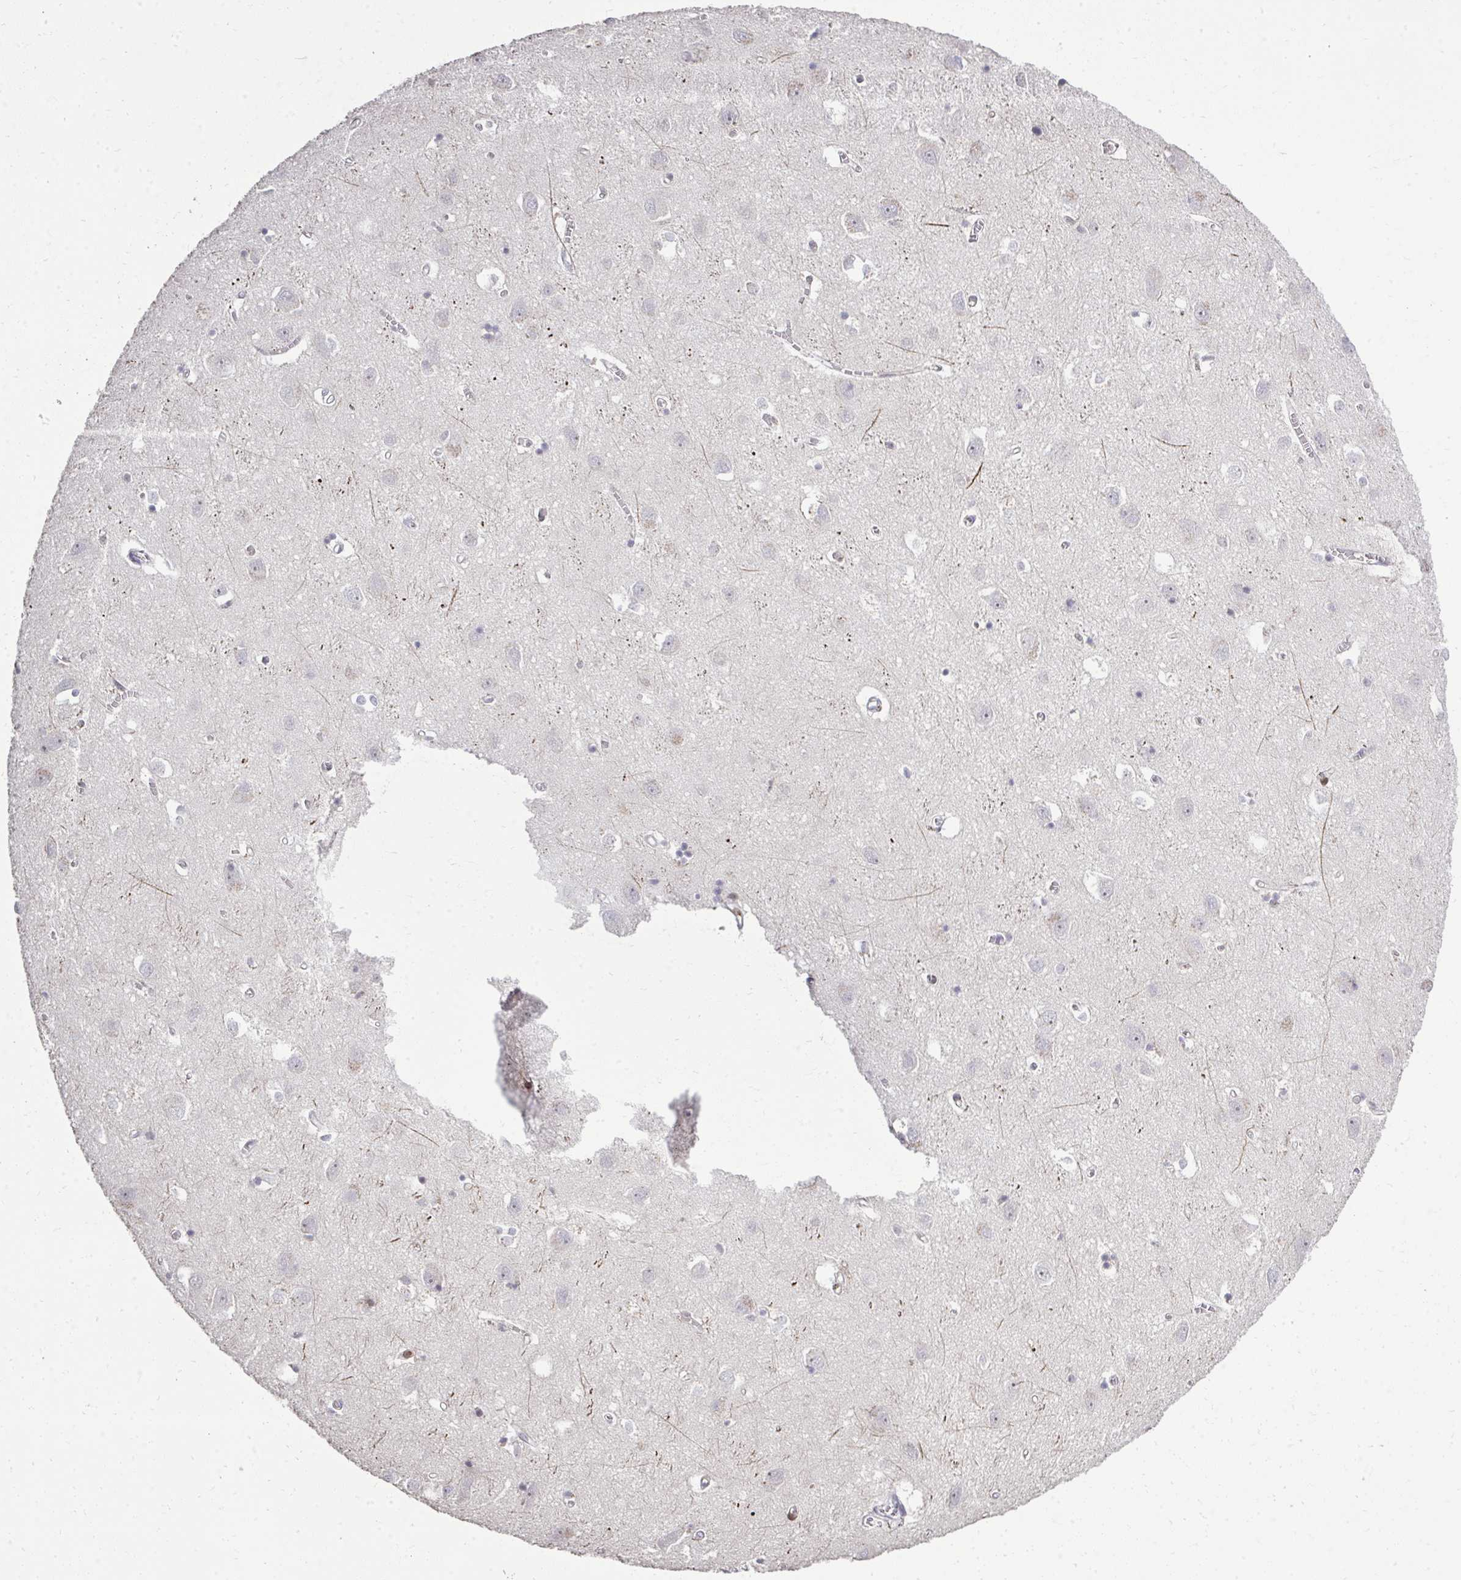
{"staining": {"intensity": "negative", "quantity": "none", "location": "none"}, "tissue": "cerebral cortex", "cell_type": "Endothelial cells", "image_type": "normal", "snomed": [{"axis": "morphology", "description": "Normal tissue, NOS"}, {"axis": "topography", "description": "Cerebral cortex"}], "caption": "Immunohistochemistry micrograph of unremarkable cerebral cortex: cerebral cortex stained with DAB displays no significant protein staining in endothelial cells. Nuclei are stained in blue.", "gene": "FOXN3", "patient": {"sex": "male", "age": 70}}